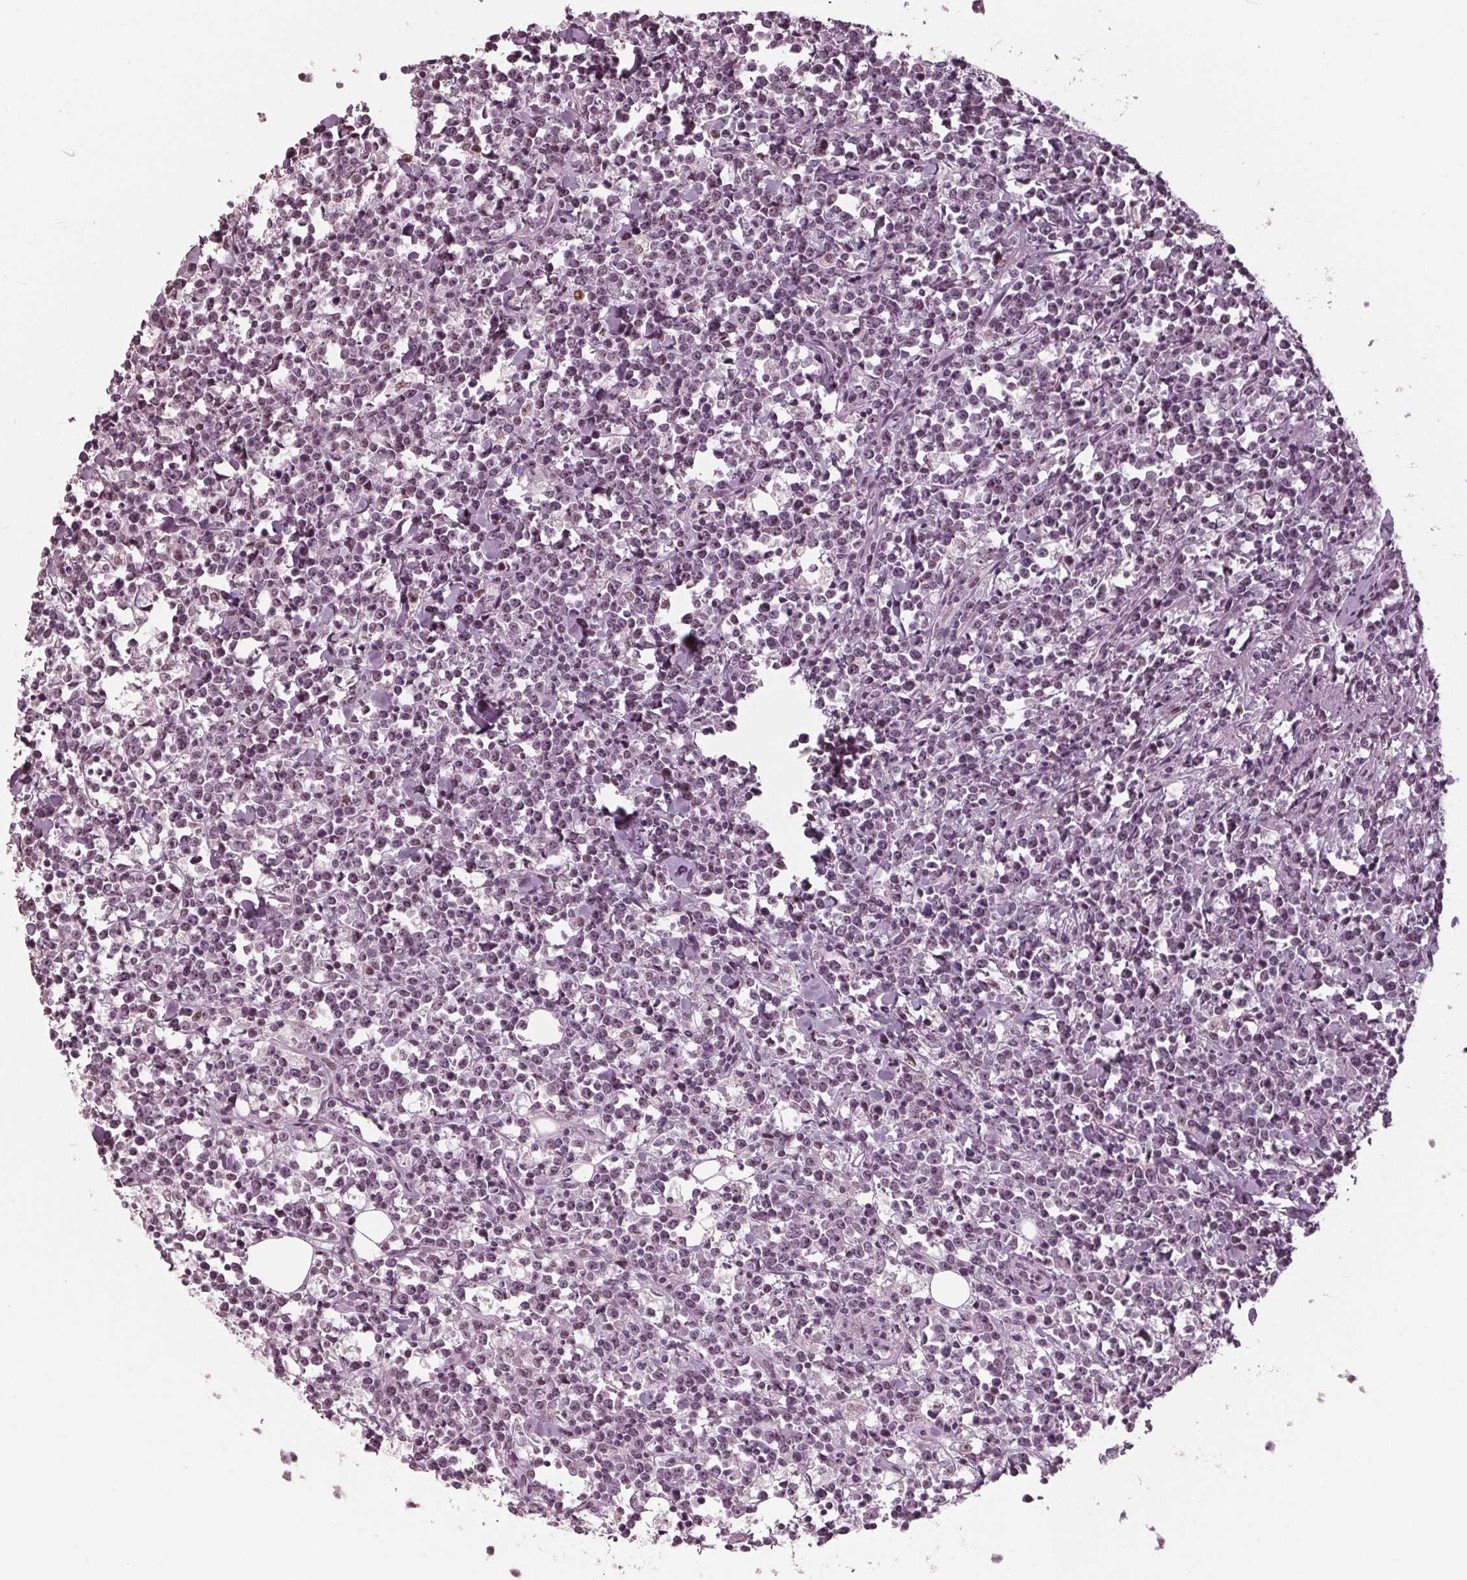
{"staining": {"intensity": "negative", "quantity": "none", "location": "none"}, "tissue": "lymphoma", "cell_type": "Tumor cells", "image_type": "cancer", "snomed": [{"axis": "morphology", "description": "Malignant lymphoma, non-Hodgkin's type, High grade"}, {"axis": "topography", "description": "Small intestine"}], "caption": "A micrograph of lymphoma stained for a protein reveals no brown staining in tumor cells. (Stains: DAB (3,3'-diaminobenzidine) immunohistochemistry (IHC) with hematoxylin counter stain, Microscopy: brightfield microscopy at high magnification).", "gene": "ADPRHL1", "patient": {"sex": "female", "age": 56}}